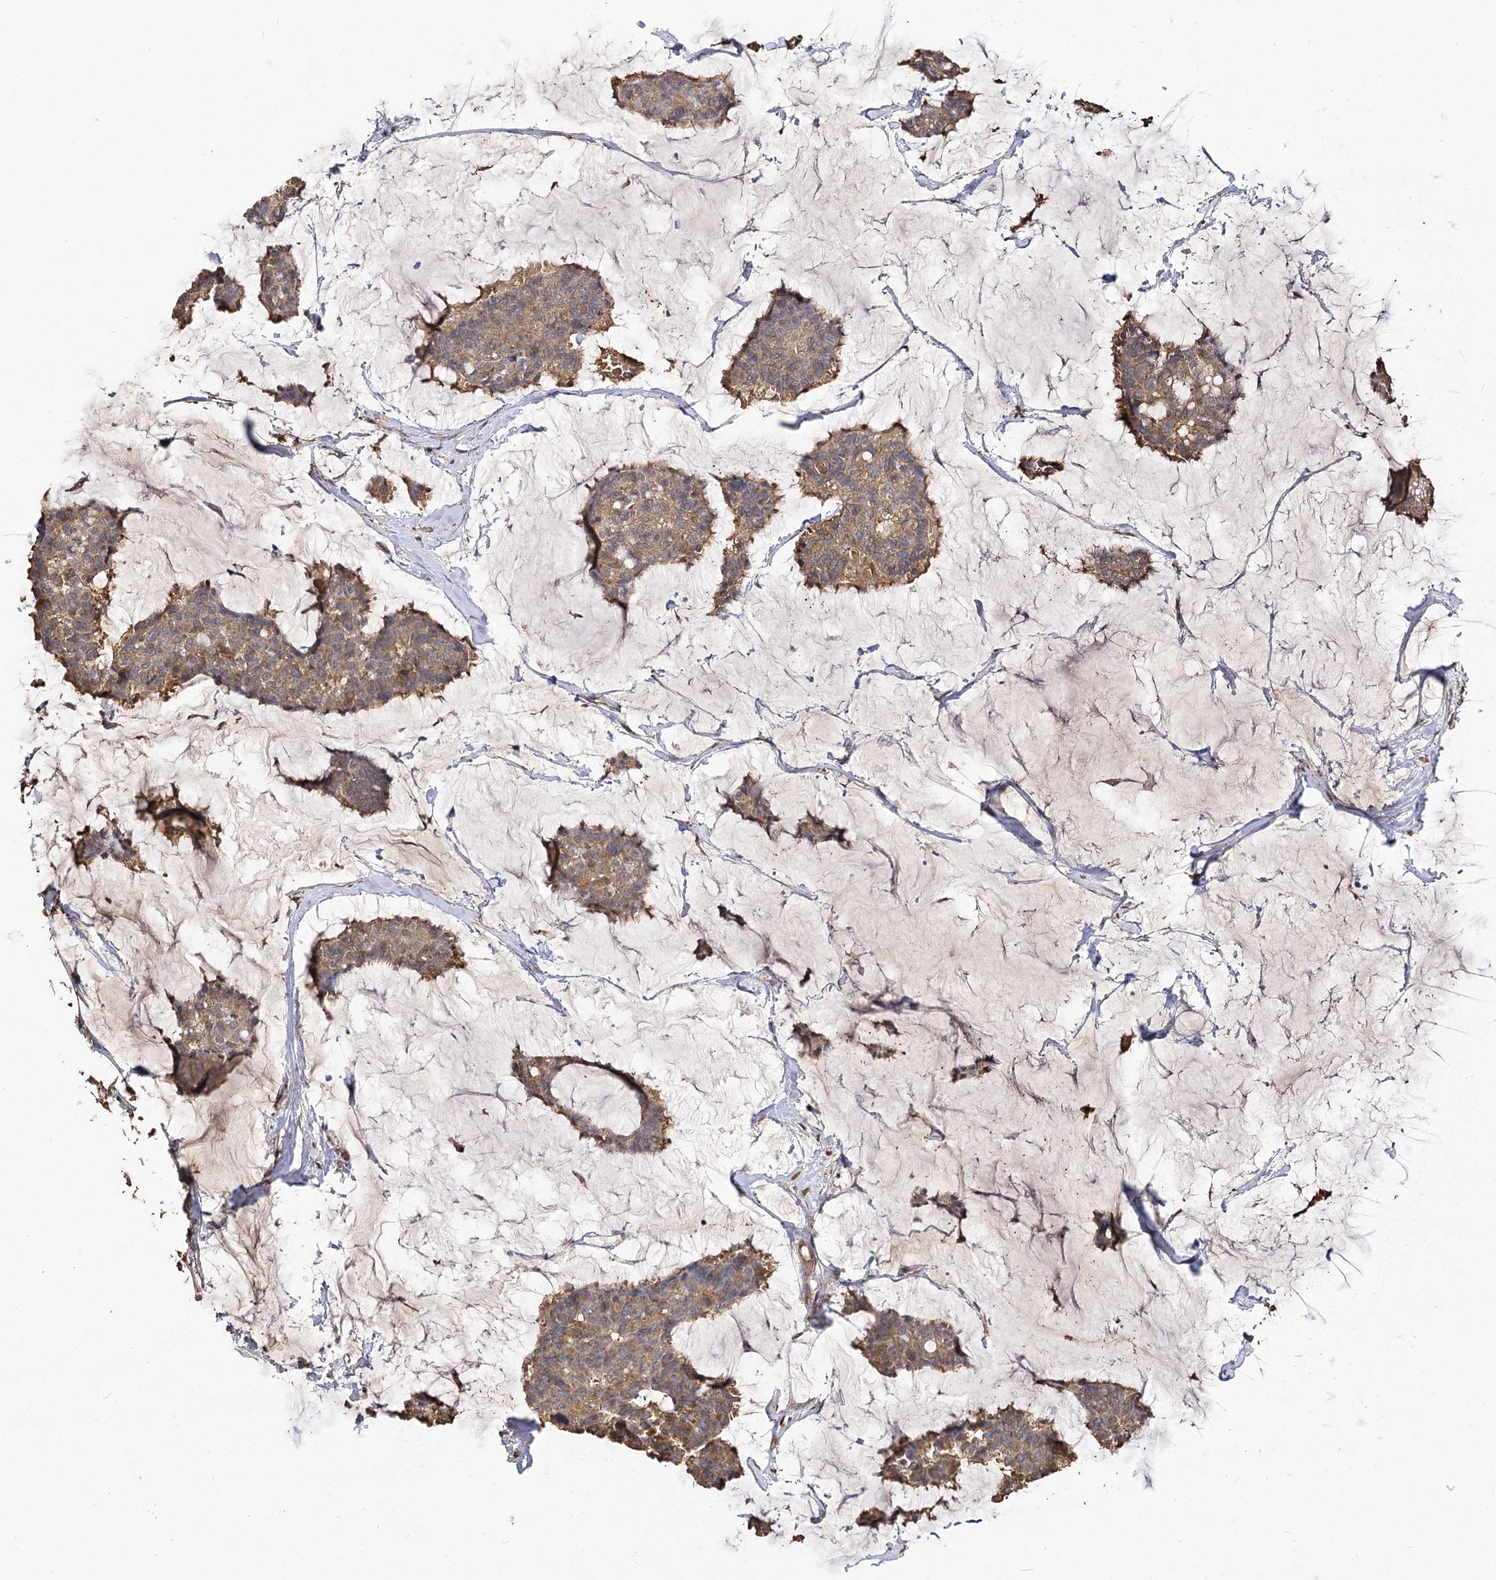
{"staining": {"intensity": "moderate", "quantity": ">75%", "location": "cytoplasmic/membranous"}, "tissue": "breast cancer", "cell_type": "Tumor cells", "image_type": "cancer", "snomed": [{"axis": "morphology", "description": "Duct carcinoma"}, {"axis": "topography", "description": "Breast"}], "caption": "The immunohistochemical stain highlights moderate cytoplasmic/membranous positivity in tumor cells of breast cancer (infiltrating ductal carcinoma) tissue.", "gene": "ARL13A", "patient": {"sex": "female", "age": 93}}